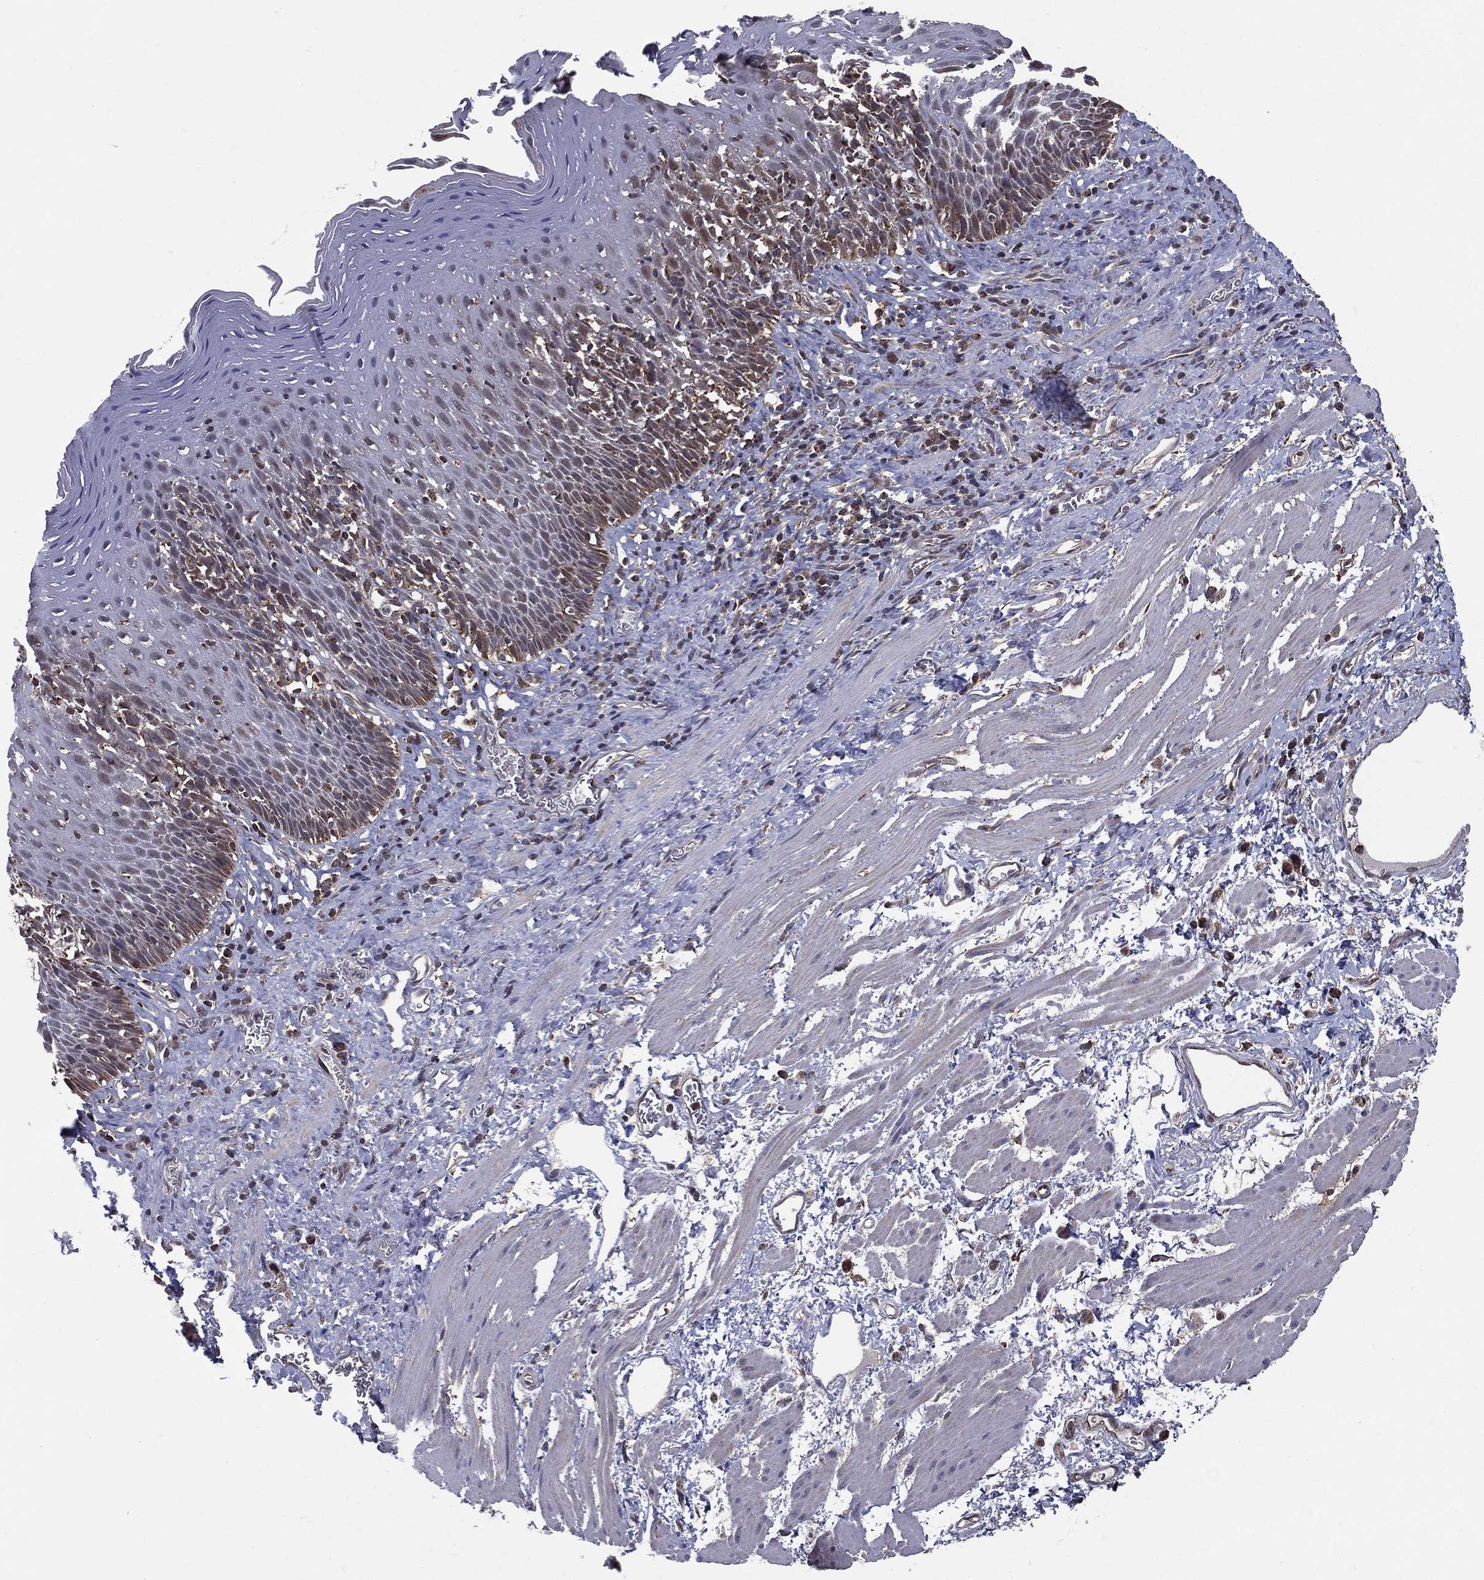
{"staining": {"intensity": "moderate", "quantity": "<25%", "location": "cytoplasmic/membranous"}, "tissue": "esophagus", "cell_type": "Squamous epithelial cells", "image_type": "normal", "snomed": [{"axis": "morphology", "description": "Normal tissue, NOS"}, {"axis": "morphology", "description": "Adenocarcinoma, NOS"}, {"axis": "topography", "description": "Esophagus"}, {"axis": "topography", "description": "Stomach, upper"}], "caption": "A photomicrograph of esophagus stained for a protein demonstrates moderate cytoplasmic/membranous brown staining in squamous epithelial cells.", "gene": "ENSG00000288684", "patient": {"sex": "male", "age": 74}}